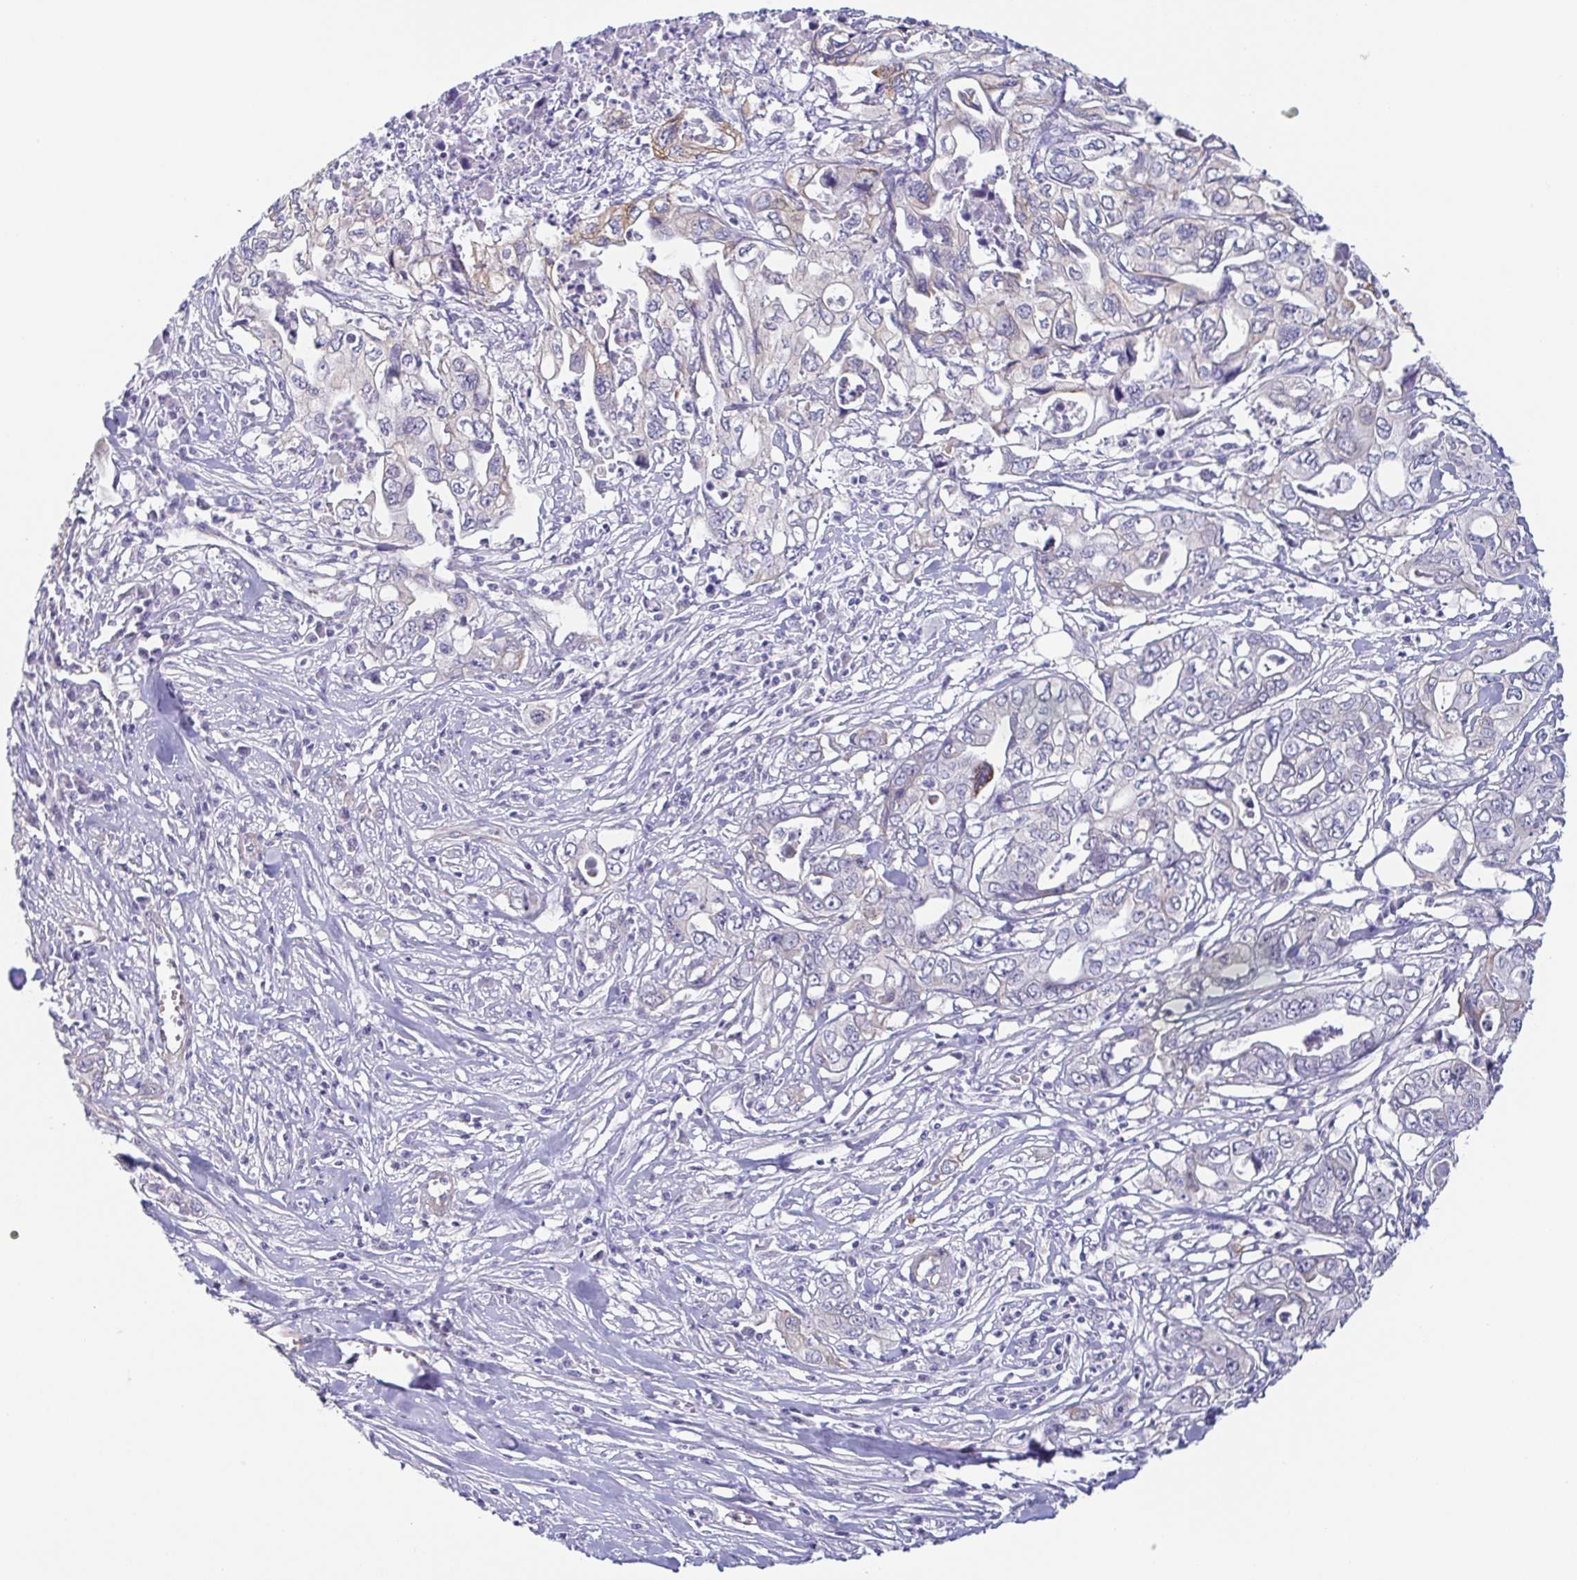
{"staining": {"intensity": "negative", "quantity": "none", "location": "none"}, "tissue": "pancreatic cancer", "cell_type": "Tumor cells", "image_type": "cancer", "snomed": [{"axis": "morphology", "description": "Adenocarcinoma, NOS"}, {"axis": "topography", "description": "Pancreas"}], "caption": "Pancreatic cancer (adenocarcinoma) stained for a protein using immunohistochemistry displays no staining tumor cells.", "gene": "COL17A1", "patient": {"sex": "male", "age": 68}}